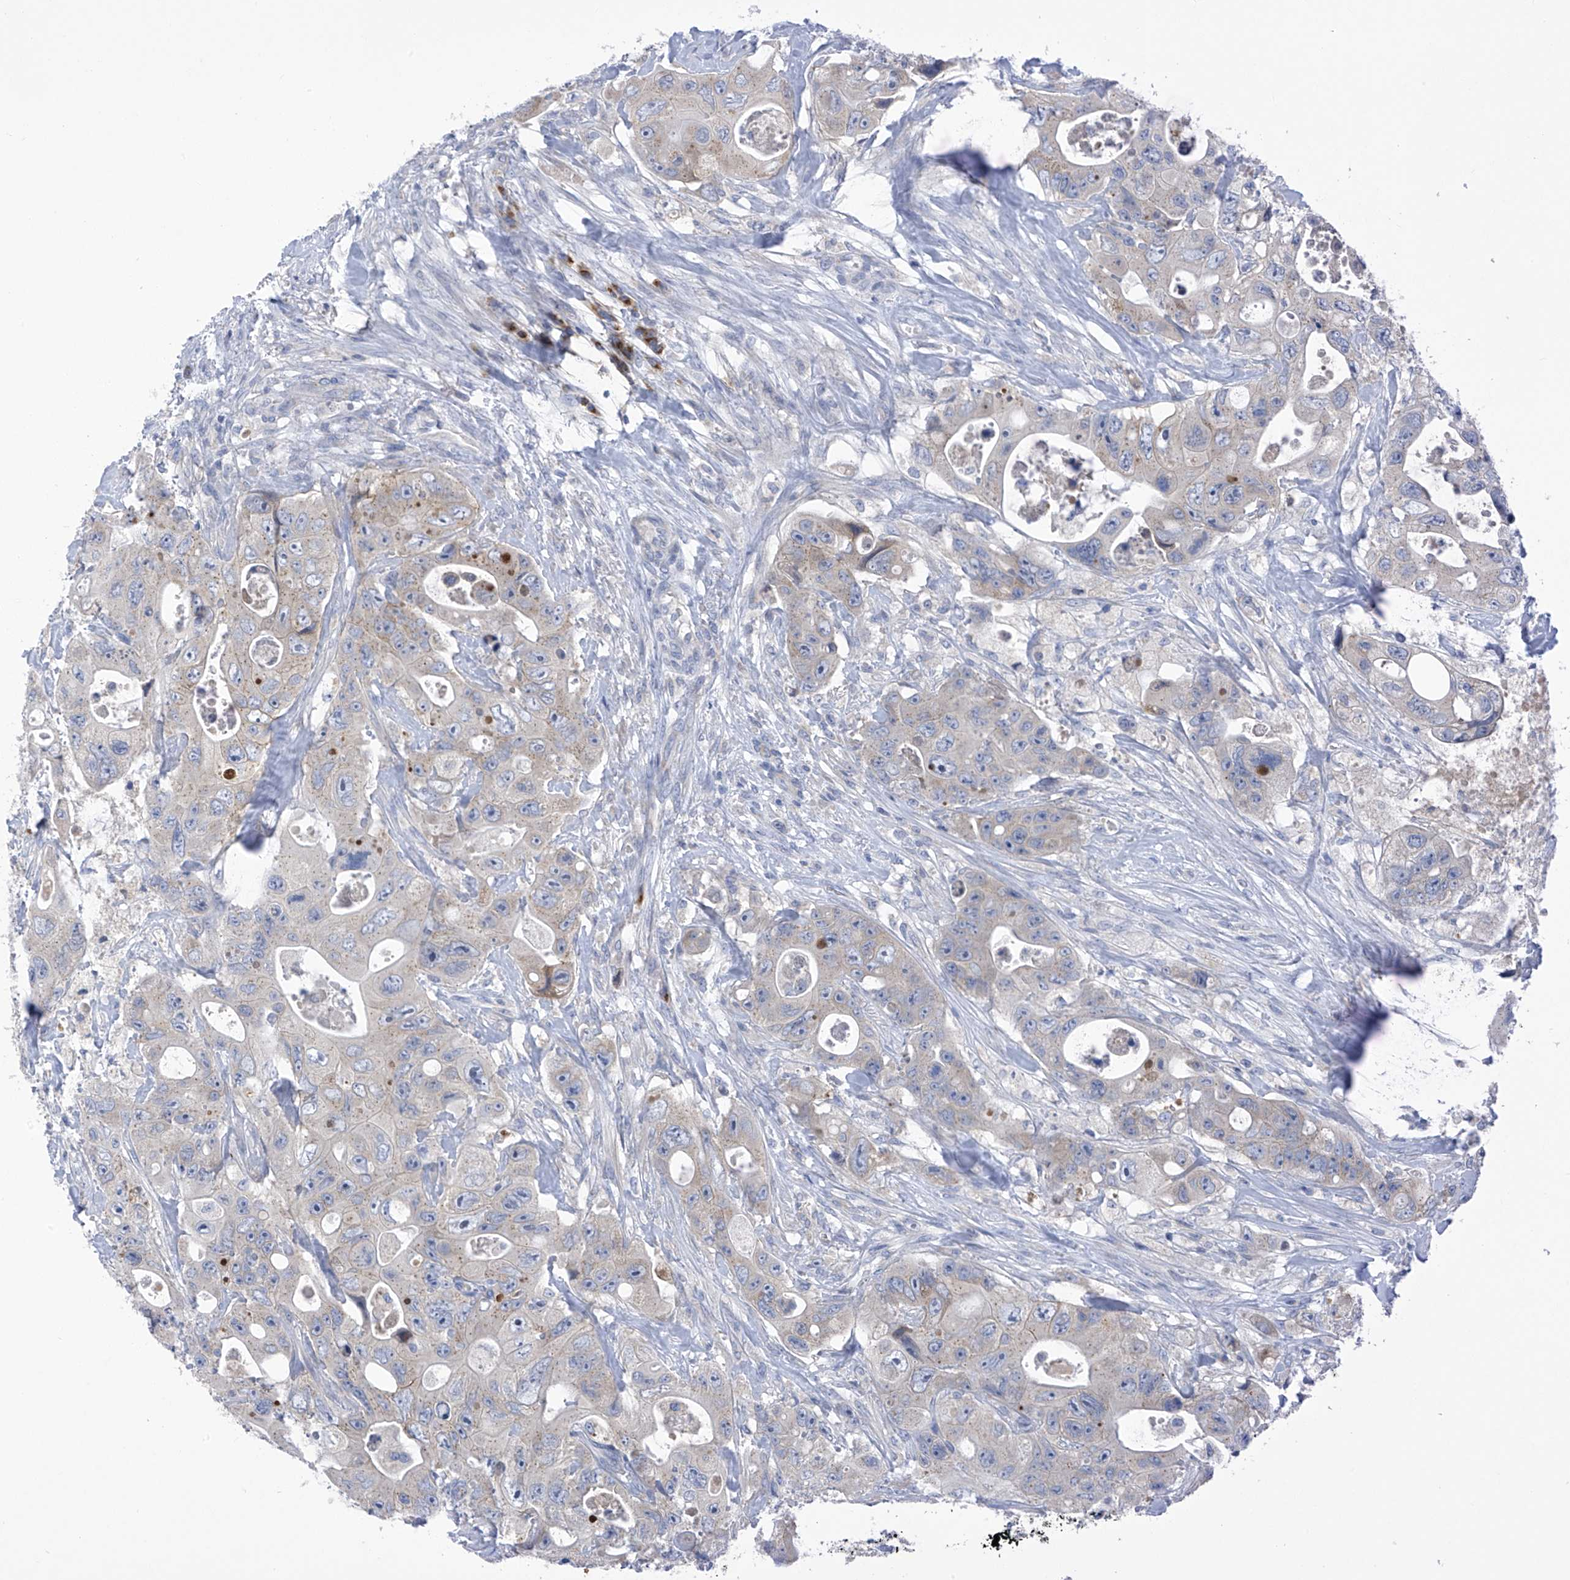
{"staining": {"intensity": "weak", "quantity": "<25%", "location": "cytoplasmic/membranous"}, "tissue": "colorectal cancer", "cell_type": "Tumor cells", "image_type": "cancer", "snomed": [{"axis": "morphology", "description": "Adenocarcinoma, NOS"}, {"axis": "topography", "description": "Colon"}], "caption": "This is an immunohistochemistry image of colorectal adenocarcinoma. There is no expression in tumor cells.", "gene": "SLCO4A1", "patient": {"sex": "female", "age": 46}}